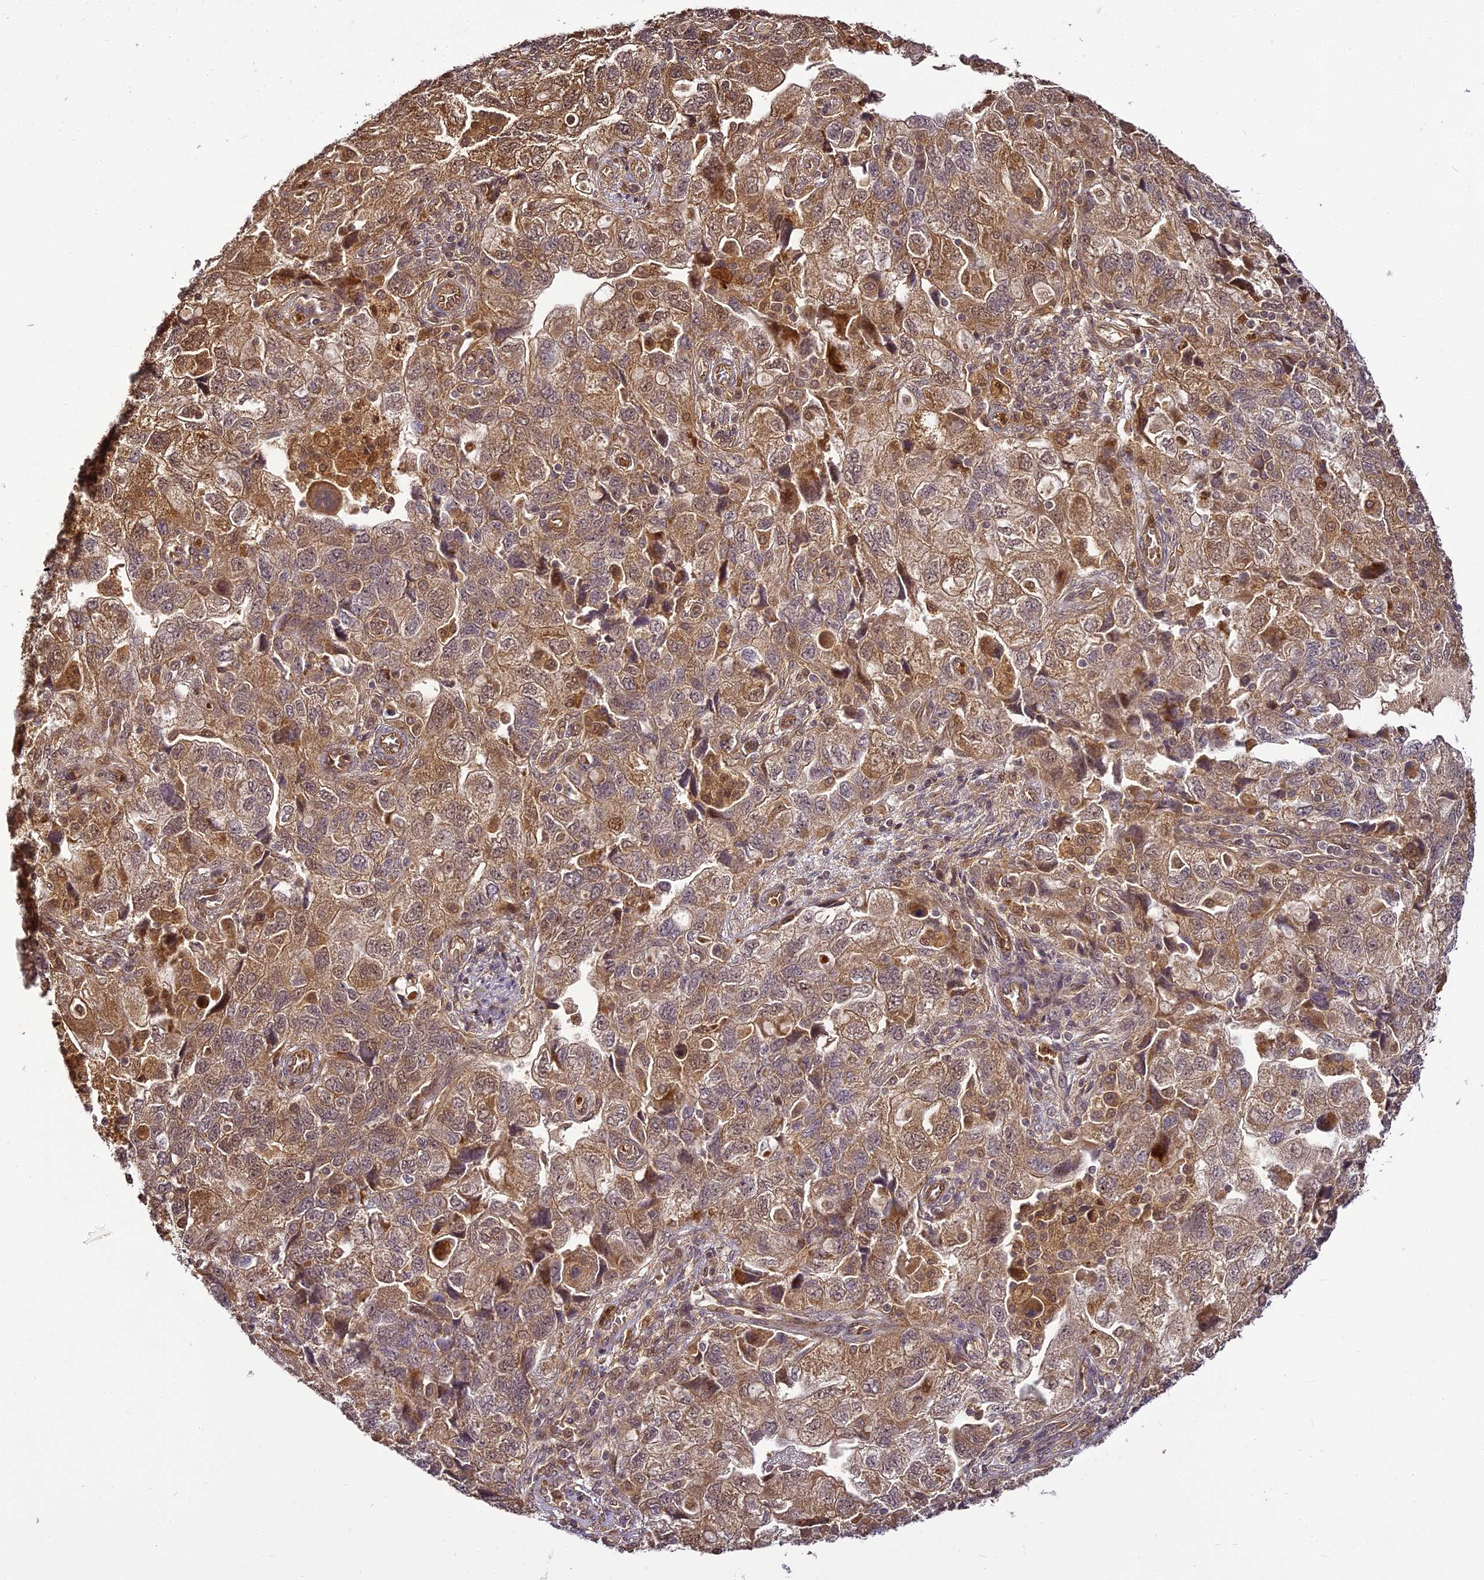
{"staining": {"intensity": "moderate", "quantity": ">75%", "location": "cytoplasmic/membranous"}, "tissue": "ovarian cancer", "cell_type": "Tumor cells", "image_type": "cancer", "snomed": [{"axis": "morphology", "description": "Carcinoma, NOS"}, {"axis": "morphology", "description": "Cystadenocarcinoma, serous, NOS"}, {"axis": "topography", "description": "Ovary"}], "caption": "A histopathology image of human ovarian serous cystadenocarcinoma stained for a protein demonstrates moderate cytoplasmic/membranous brown staining in tumor cells. Using DAB (3,3'-diaminobenzidine) (brown) and hematoxylin (blue) stains, captured at high magnification using brightfield microscopy.", "gene": "BCDIN3D", "patient": {"sex": "female", "age": 69}}